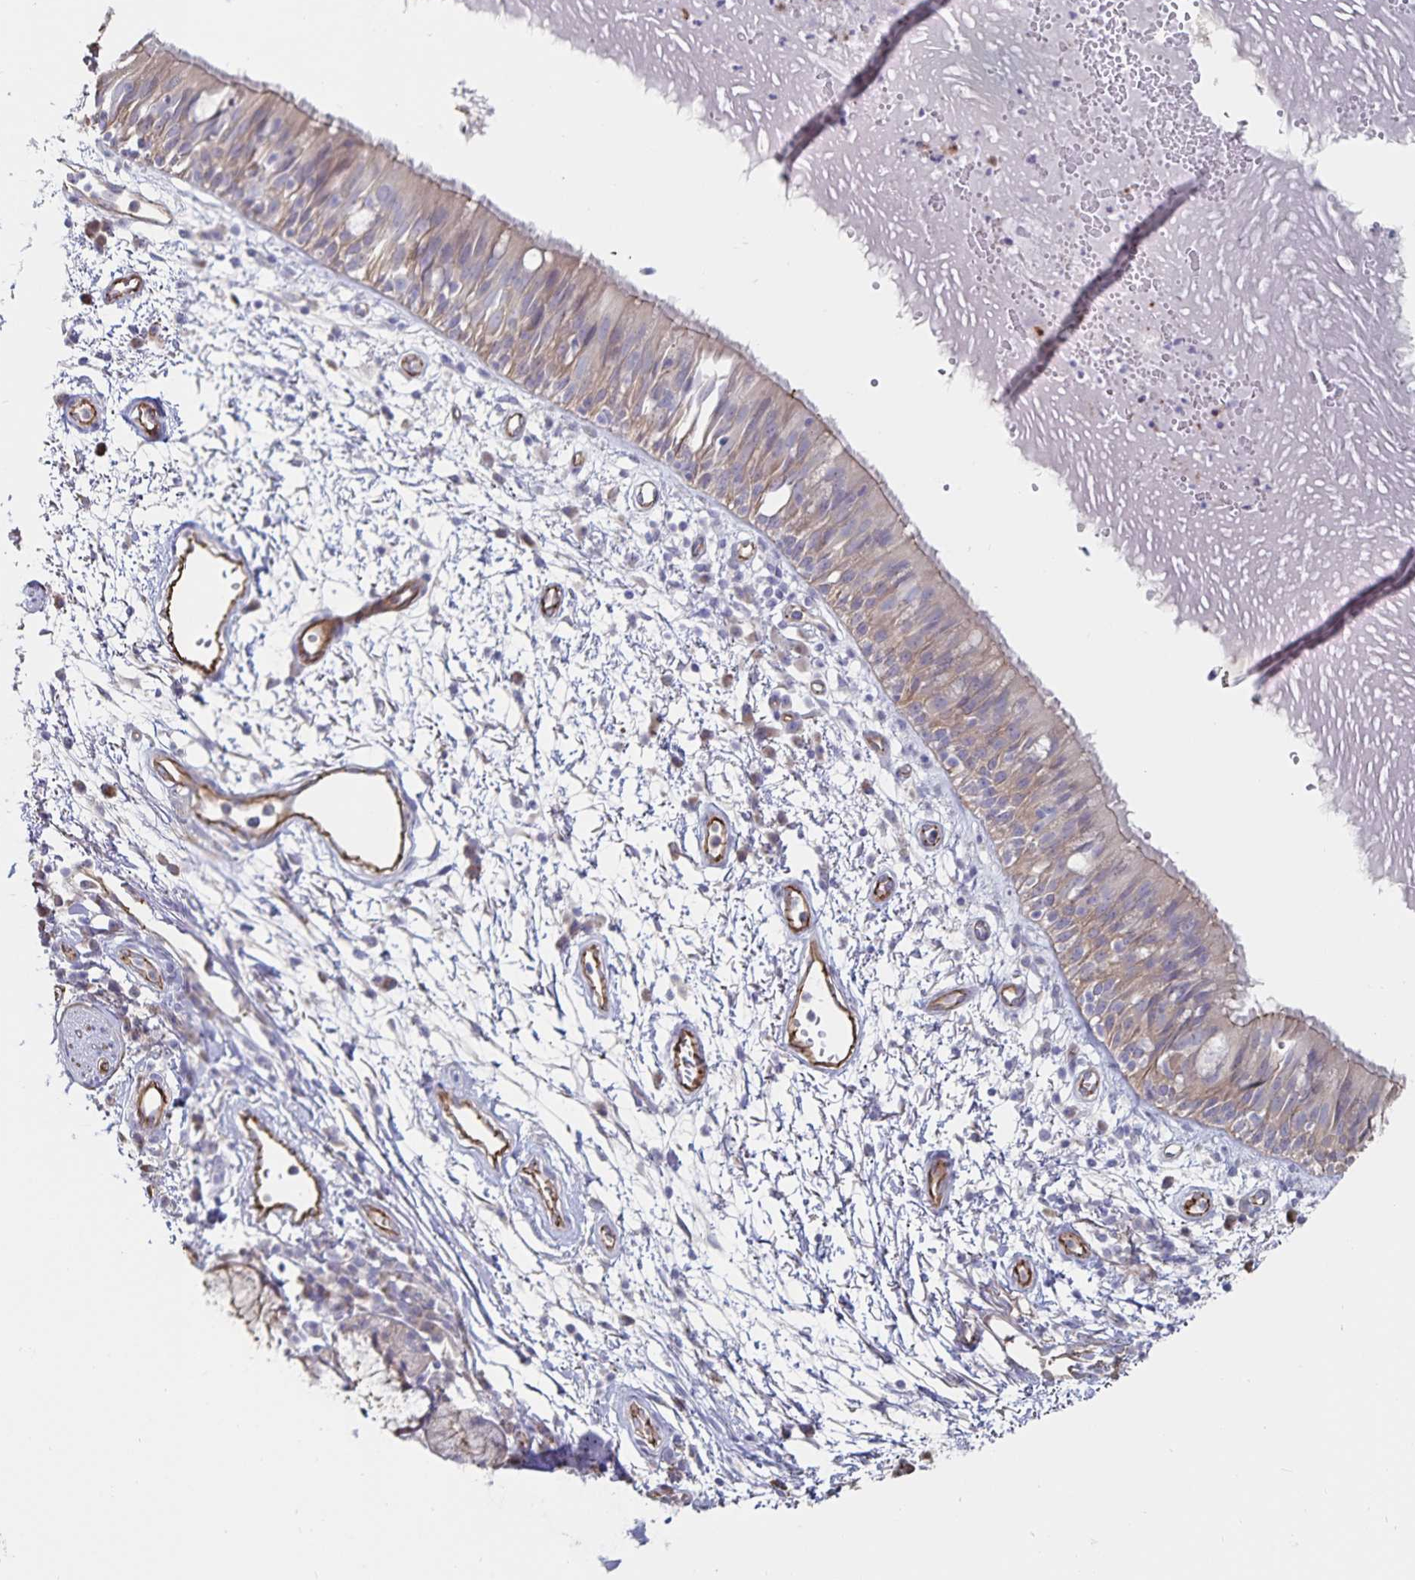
{"staining": {"intensity": "weak", "quantity": "25%-75%", "location": "cytoplasmic/membranous"}, "tissue": "bronchus", "cell_type": "Respiratory epithelial cells", "image_type": "normal", "snomed": [{"axis": "morphology", "description": "Normal tissue, NOS"}, {"axis": "morphology", "description": "Squamous cell carcinoma, NOS"}, {"axis": "topography", "description": "Cartilage tissue"}, {"axis": "topography", "description": "Bronchus"}, {"axis": "topography", "description": "Lung"}], "caption": "High-magnification brightfield microscopy of unremarkable bronchus stained with DAB (3,3'-diaminobenzidine) (brown) and counterstained with hematoxylin (blue). respiratory epithelial cells exhibit weak cytoplasmic/membranous positivity is identified in about25%-75% of cells.", "gene": "SSTR1", "patient": {"sex": "male", "age": 66}}